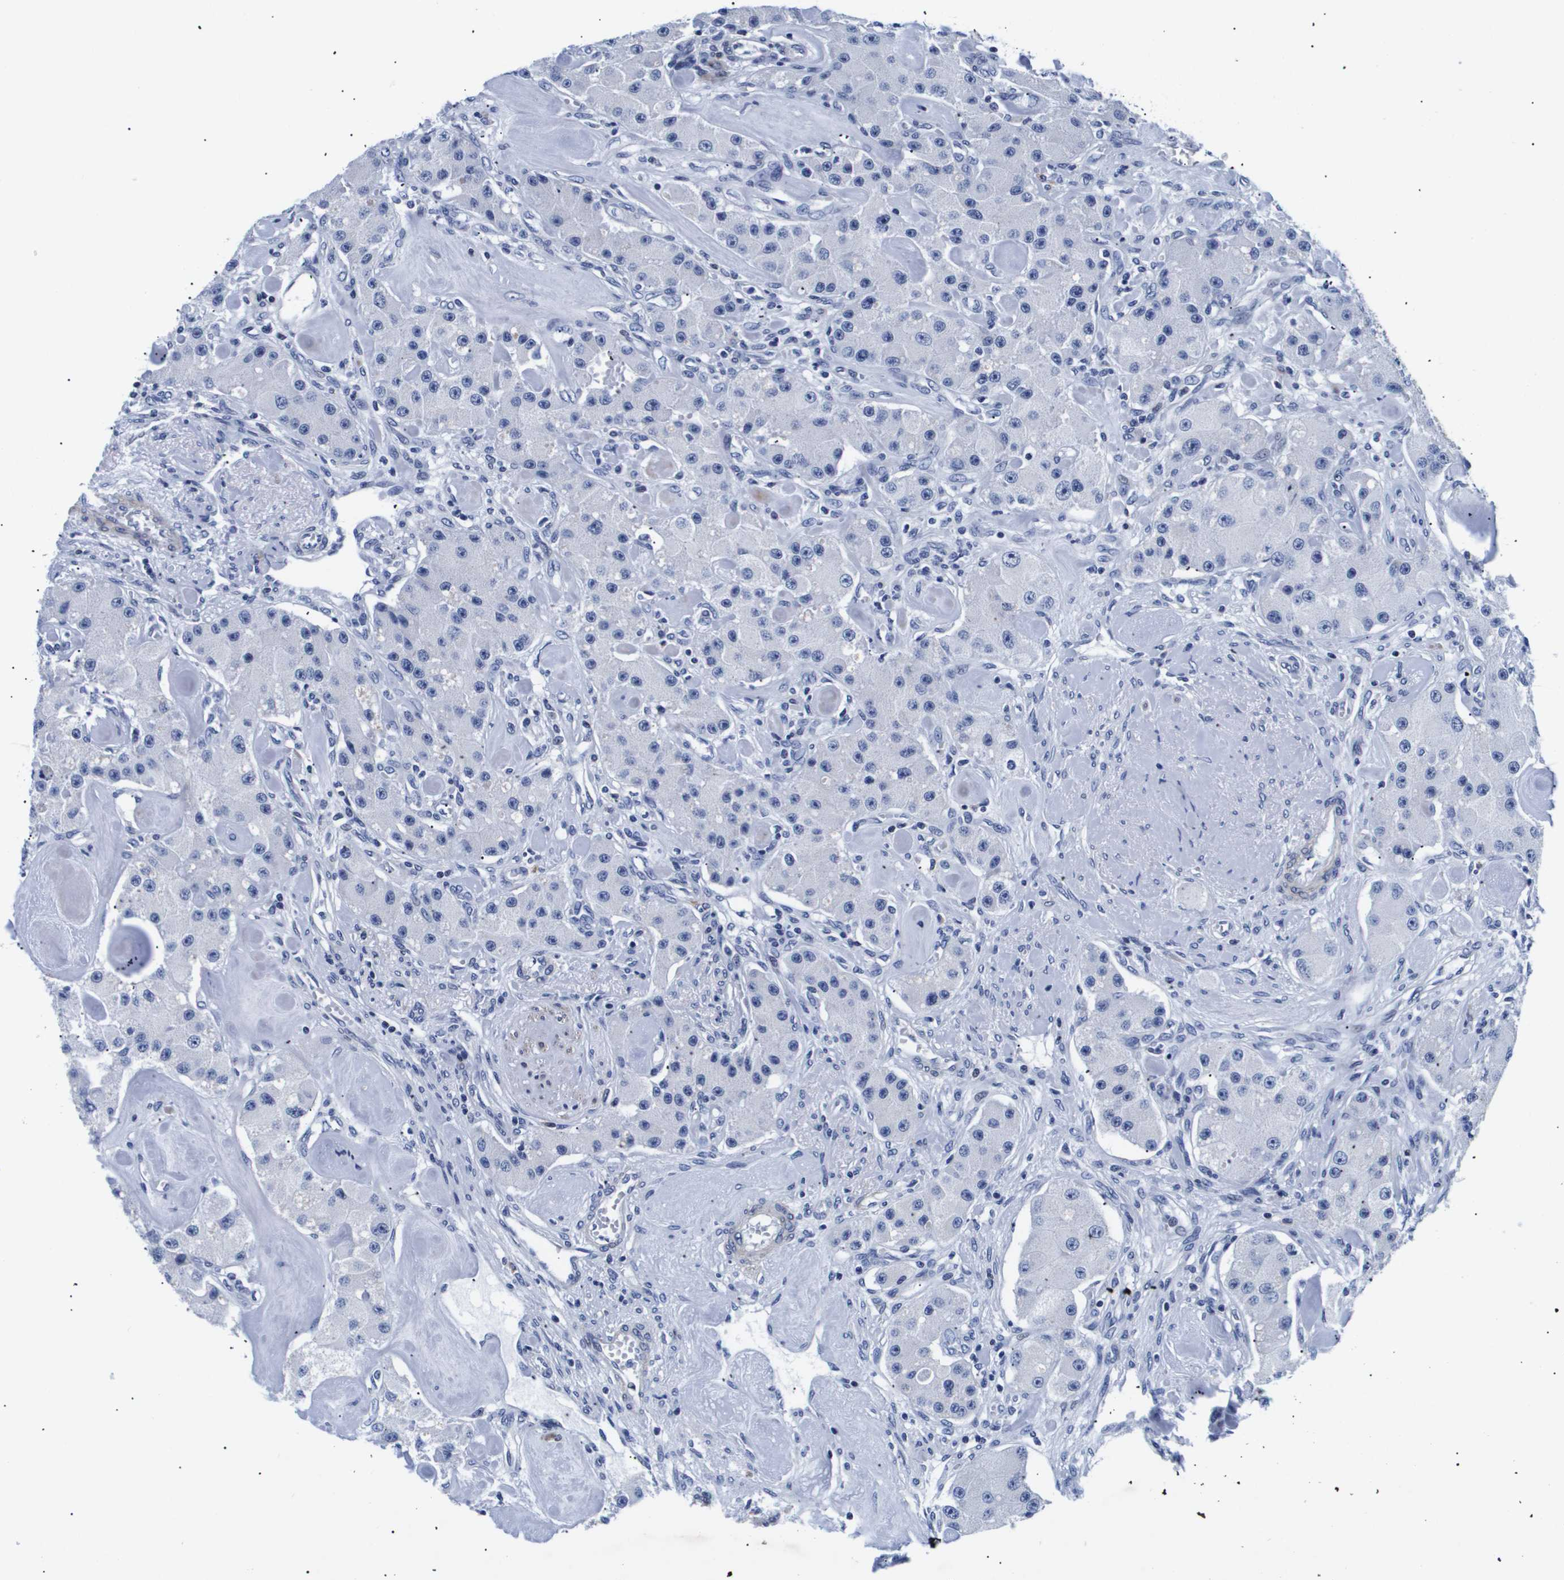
{"staining": {"intensity": "negative", "quantity": "none", "location": "none"}, "tissue": "carcinoid", "cell_type": "Tumor cells", "image_type": "cancer", "snomed": [{"axis": "morphology", "description": "Carcinoid, malignant, NOS"}, {"axis": "topography", "description": "Pancreas"}], "caption": "Carcinoid stained for a protein using immunohistochemistry (IHC) displays no staining tumor cells.", "gene": "SHD", "patient": {"sex": "male", "age": 41}}